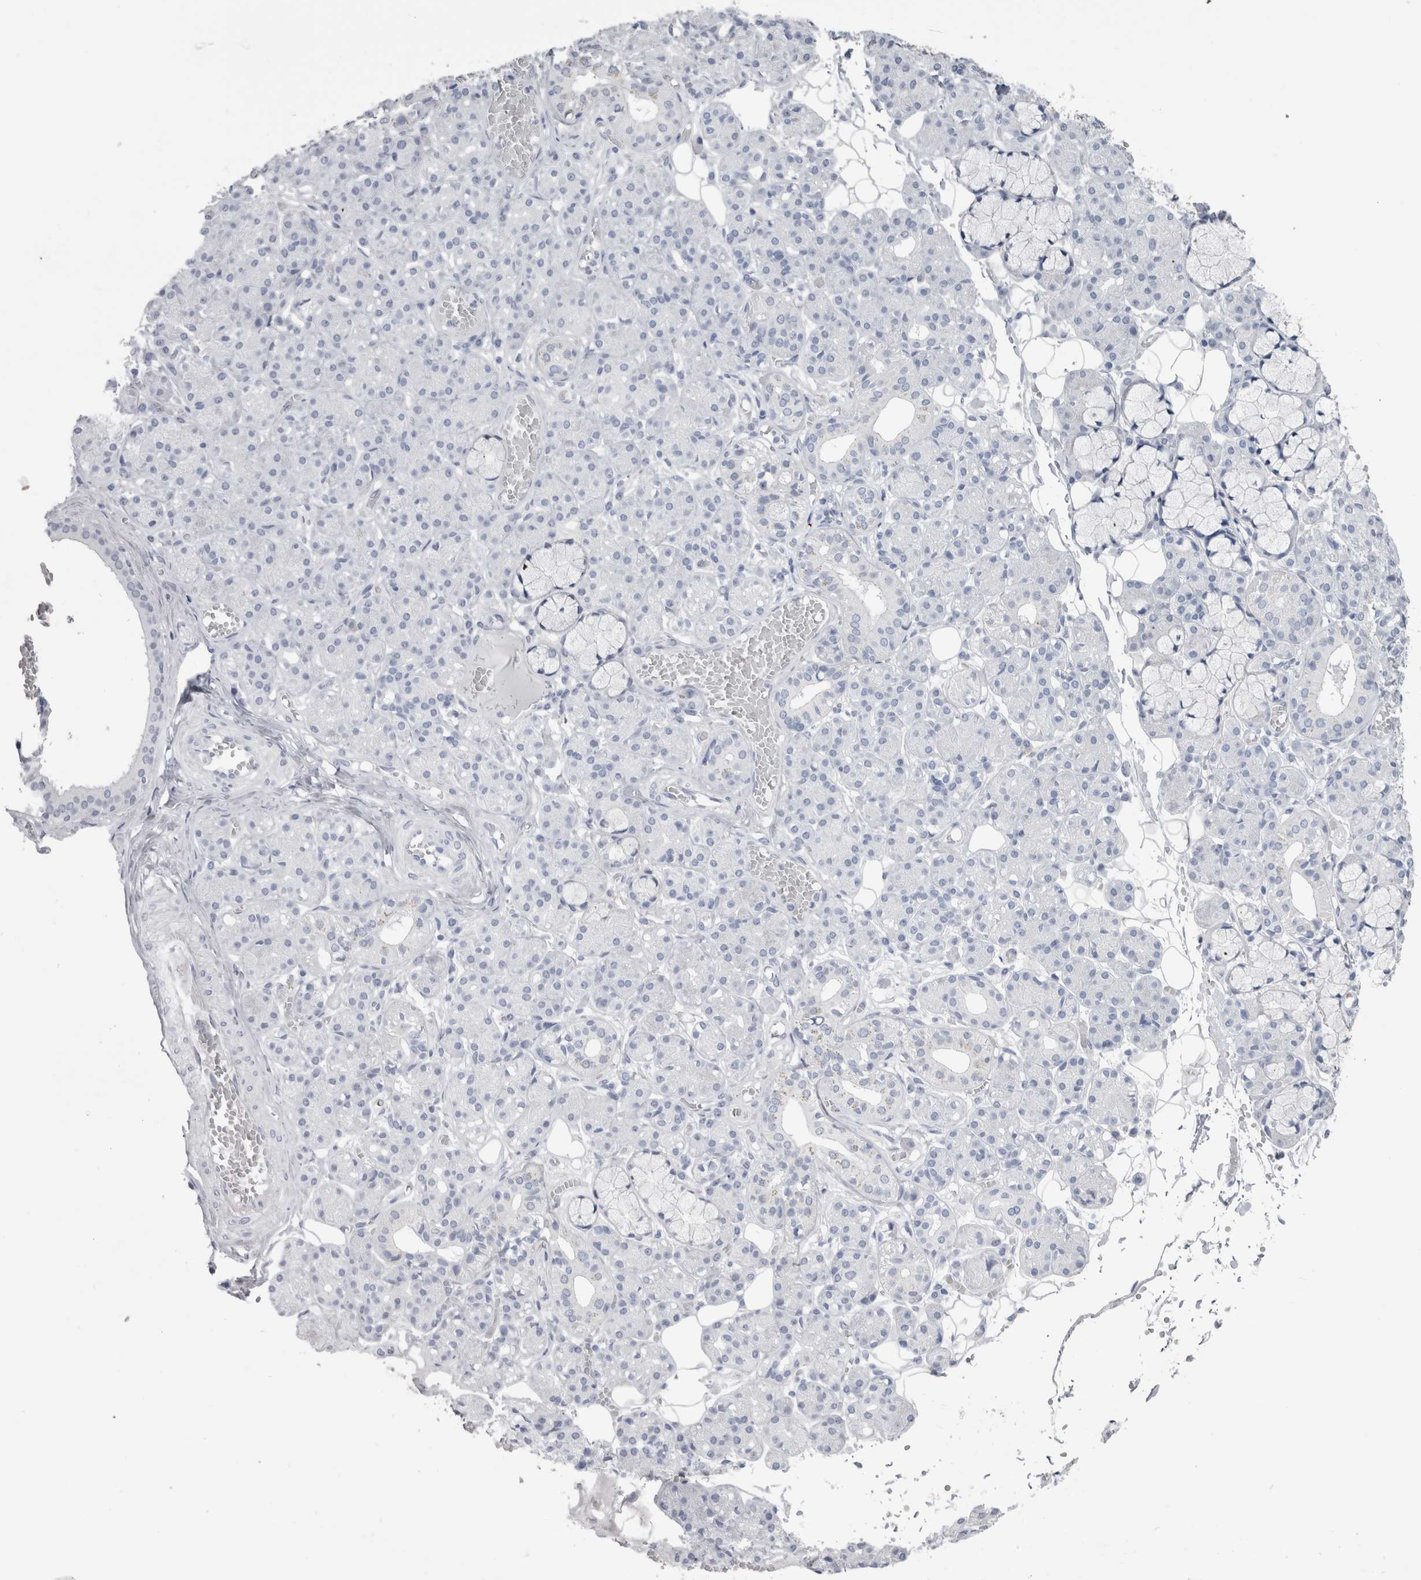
{"staining": {"intensity": "negative", "quantity": "none", "location": "none"}, "tissue": "salivary gland", "cell_type": "Glandular cells", "image_type": "normal", "snomed": [{"axis": "morphology", "description": "Normal tissue, NOS"}, {"axis": "topography", "description": "Salivary gland"}], "caption": "This is an immunohistochemistry micrograph of benign salivary gland. There is no expression in glandular cells.", "gene": "PTH", "patient": {"sex": "male", "age": 63}}